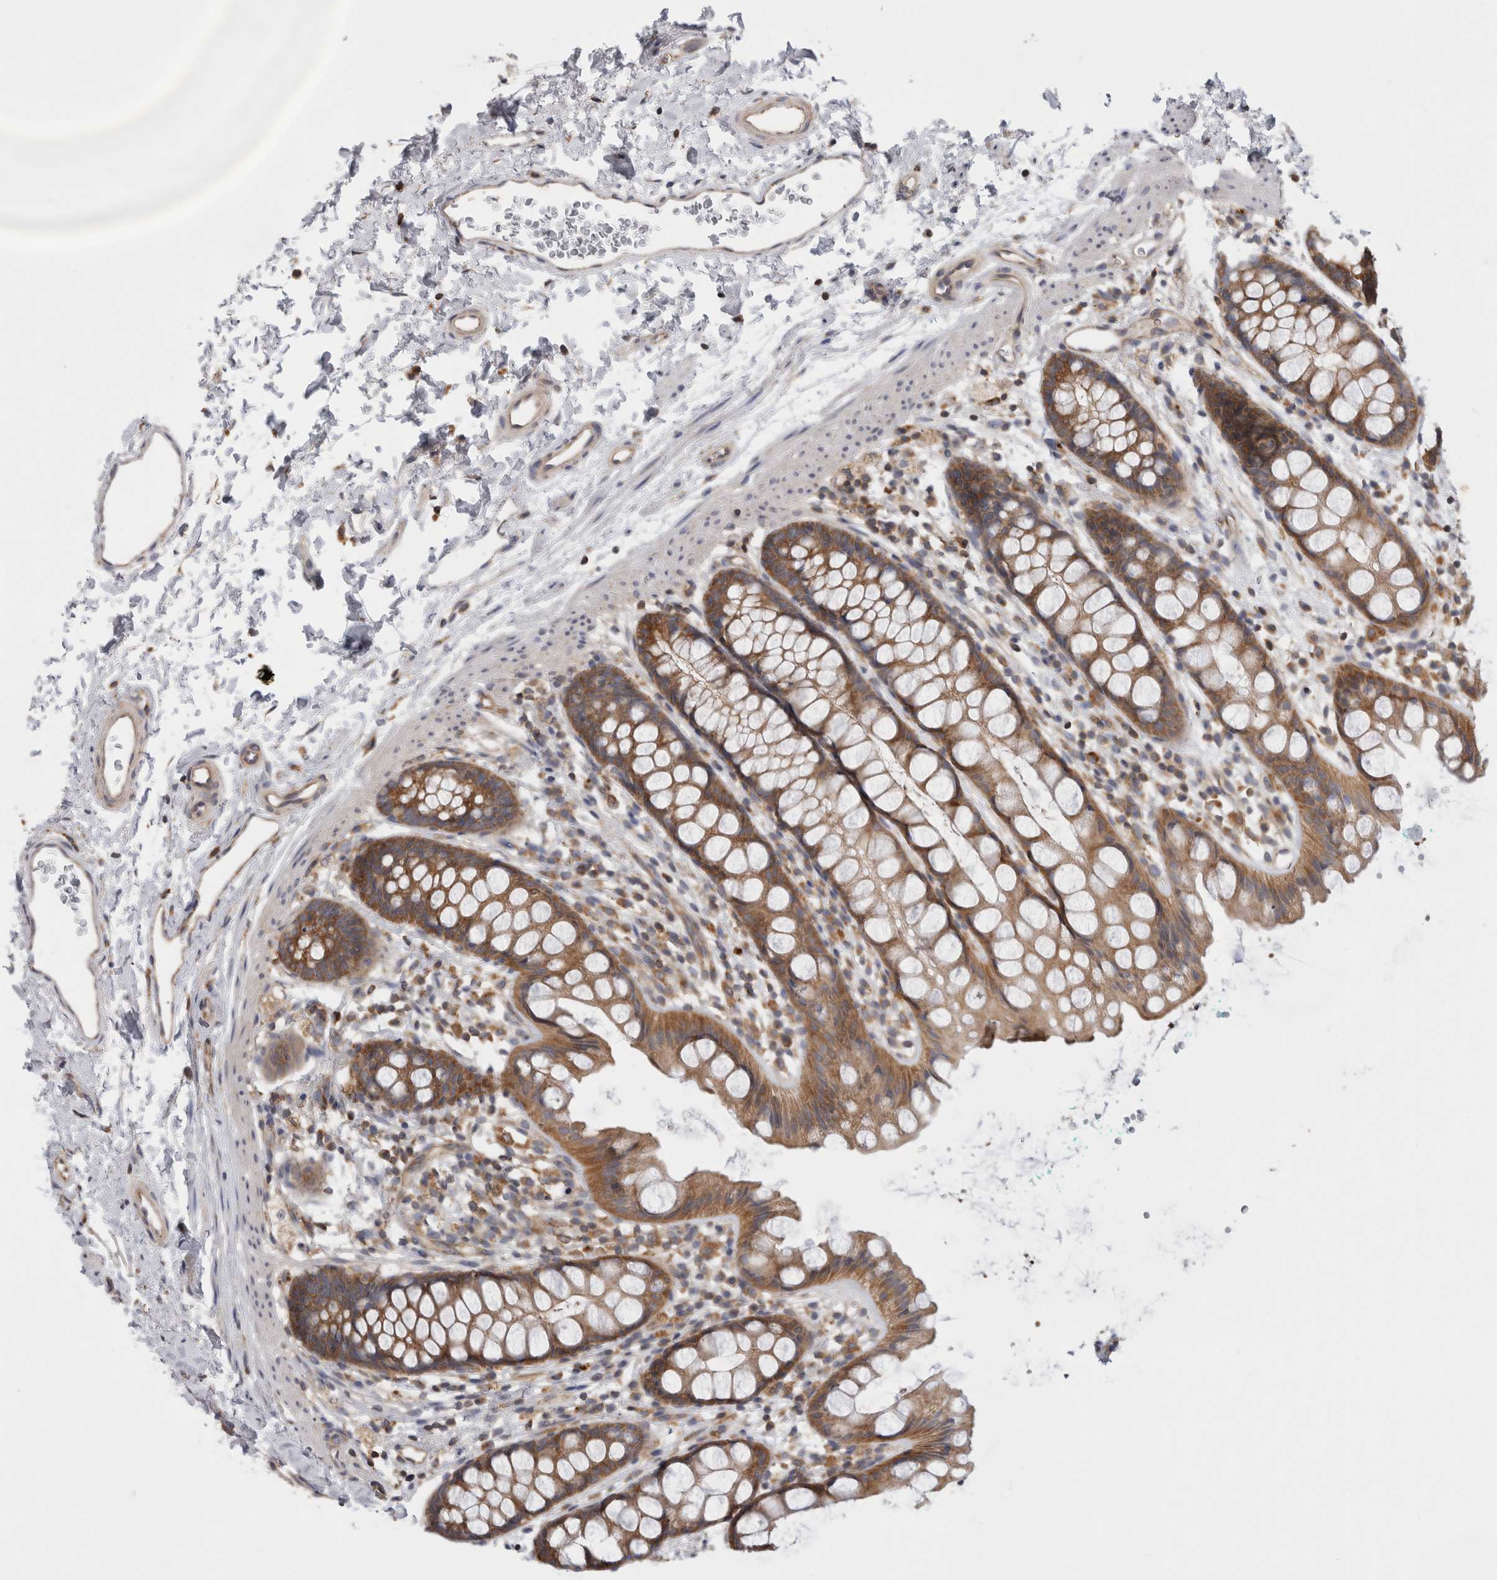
{"staining": {"intensity": "moderate", "quantity": ">75%", "location": "cytoplasmic/membranous"}, "tissue": "rectum", "cell_type": "Glandular cells", "image_type": "normal", "snomed": [{"axis": "morphology", "description": "Normal tissue, NOS"}, {"axis": "topography", "description": "Rectum"}], "caption": "Moderate cytoplasmic/membranous protein positivity is seen in approximately >75% of glandular cells in rectum.", "gene": "GRIK2", "patient": {"sex": "female", "age": 65}}